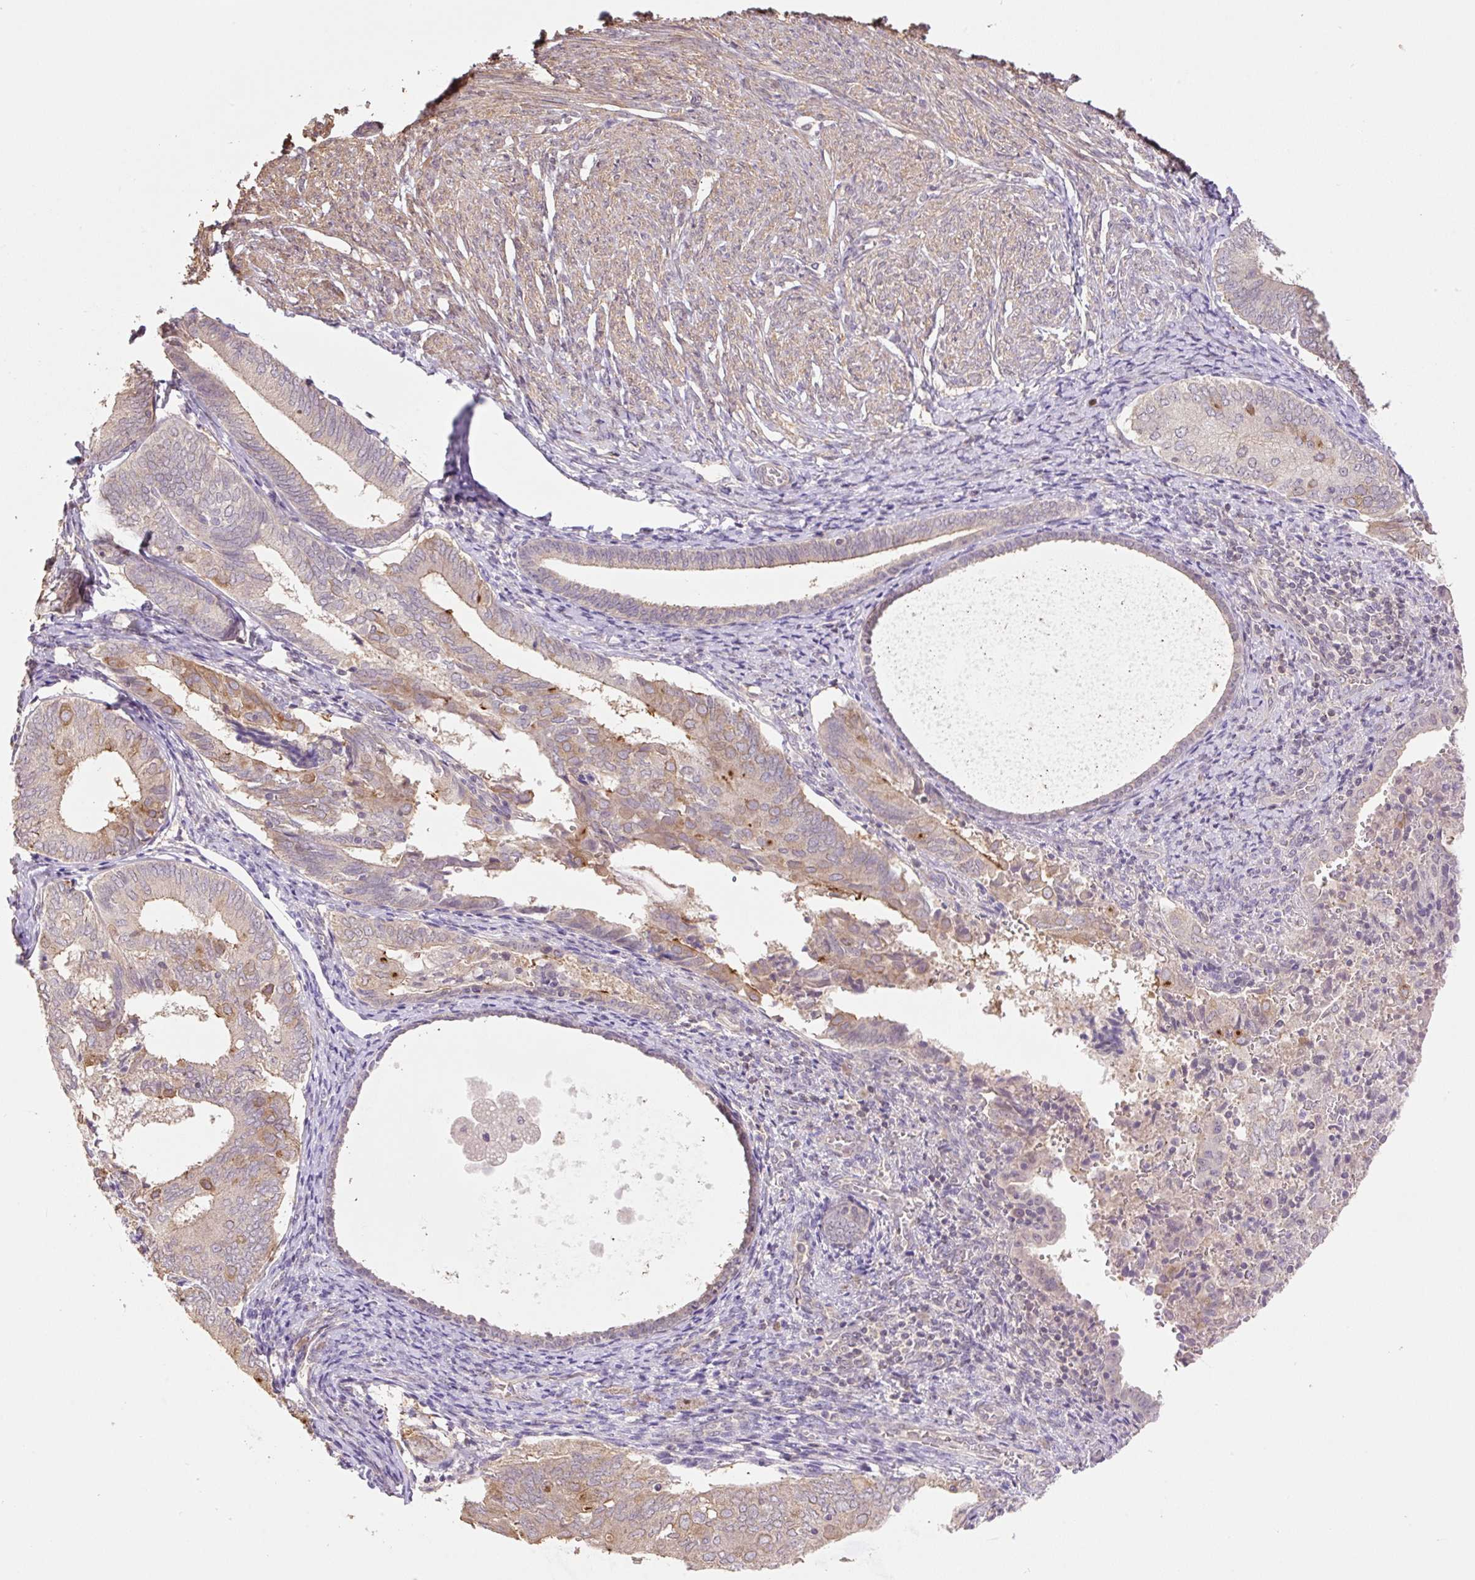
{"staining": {"intensity": "moderate", "quantity": "<25%", "location": "cytoplasmic/membranous"}, "tissue": "endometrial cancer", "cell_type": "Tumor cells", "image_type": "cancer", "snomed": [{"axis": "morphology", "description": "Adenocarcinoma, NOS"}, {"axis": "topography", "description": "Endometrium"}], "caption": "This photomicrograph reveals immunohistochemistry (IHC) staining of human endometrial adenocarcinoma, with low moderate cytoplasmic/membranous positivity in about <25% of tumor cells.", "gene": "COX8A", "patient": {"sex": "female", "age": 87}}